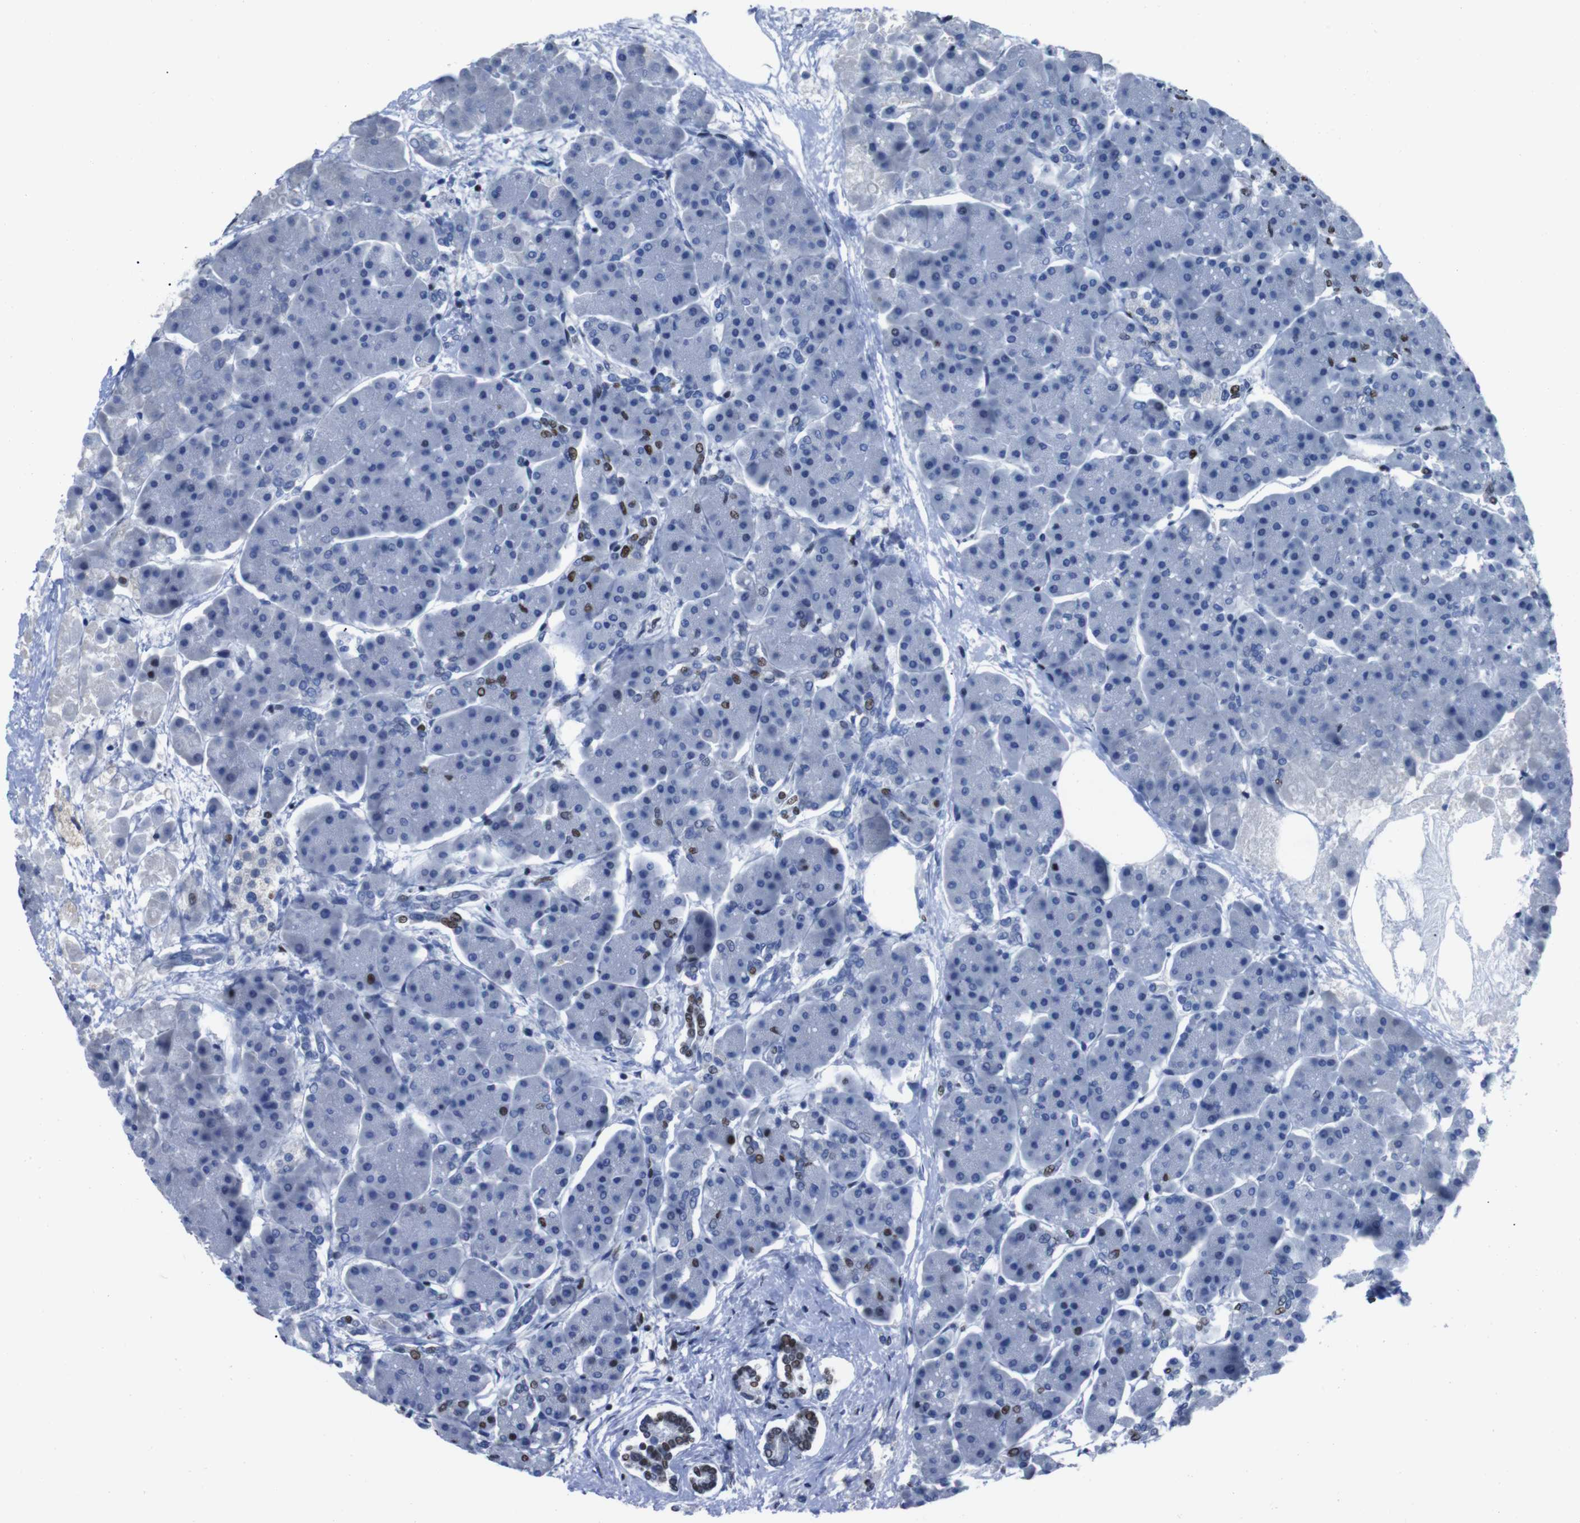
{"staining": {"intensity": "strong", "quantity": "25%-75%", "location": "nuclear"}, "tissue": "pancreas", "cell_type": "Exocrine glandular cells", "image_type": "normal", "snomed": [{"axis": "morphology", "description": "Normal tissue, NOS"}, {"axis": "topography", "description": "Pancreas"}], "caption": "Pancreas stained for a protein (brown) shows strong nuclear positive positivity in about 25%-75% of exocrine glandular cells.", "gene": "PIP4P2", "patient": {"sex": "female", "age": 70}}